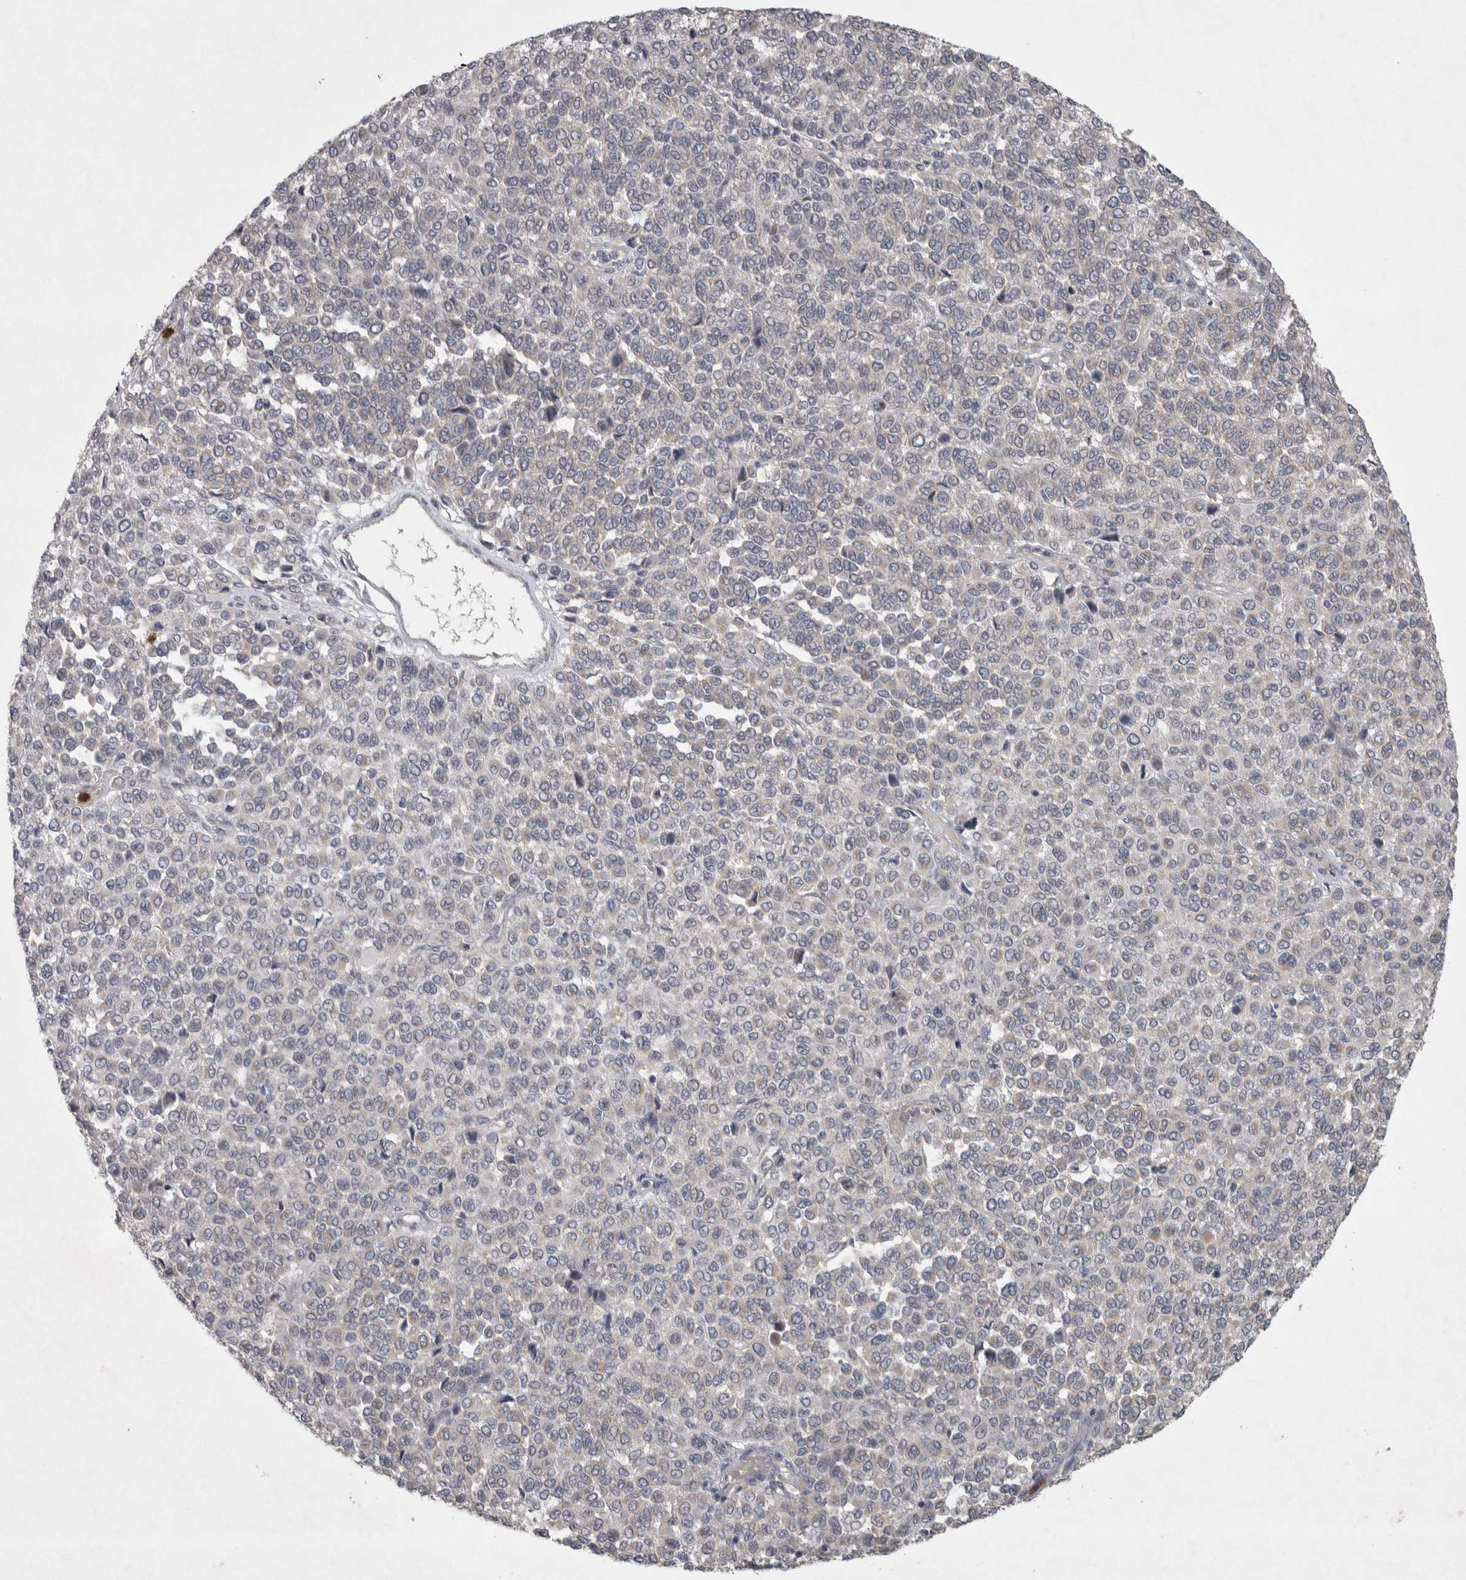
{"staining": {"intensity": "negative", "quantity": "none", "location": "none"}, "tissue": "melanoma", "cell_type": "Tumor cells", "image_type": "cancer", "snomed": [{"axis": "morphology", "description": "Malignant melanoma, Metastatic site"}, {"axis": "topography", "description": "Pancreas"}], "caption": "This histopathology image is of melanoma stained with IHC to label a protein in brown with the nuclei are counter-stained blue. There is no expression in tumor cells.", "gene": "SRP68", "patient": {"sex": "female", "age": 30}}